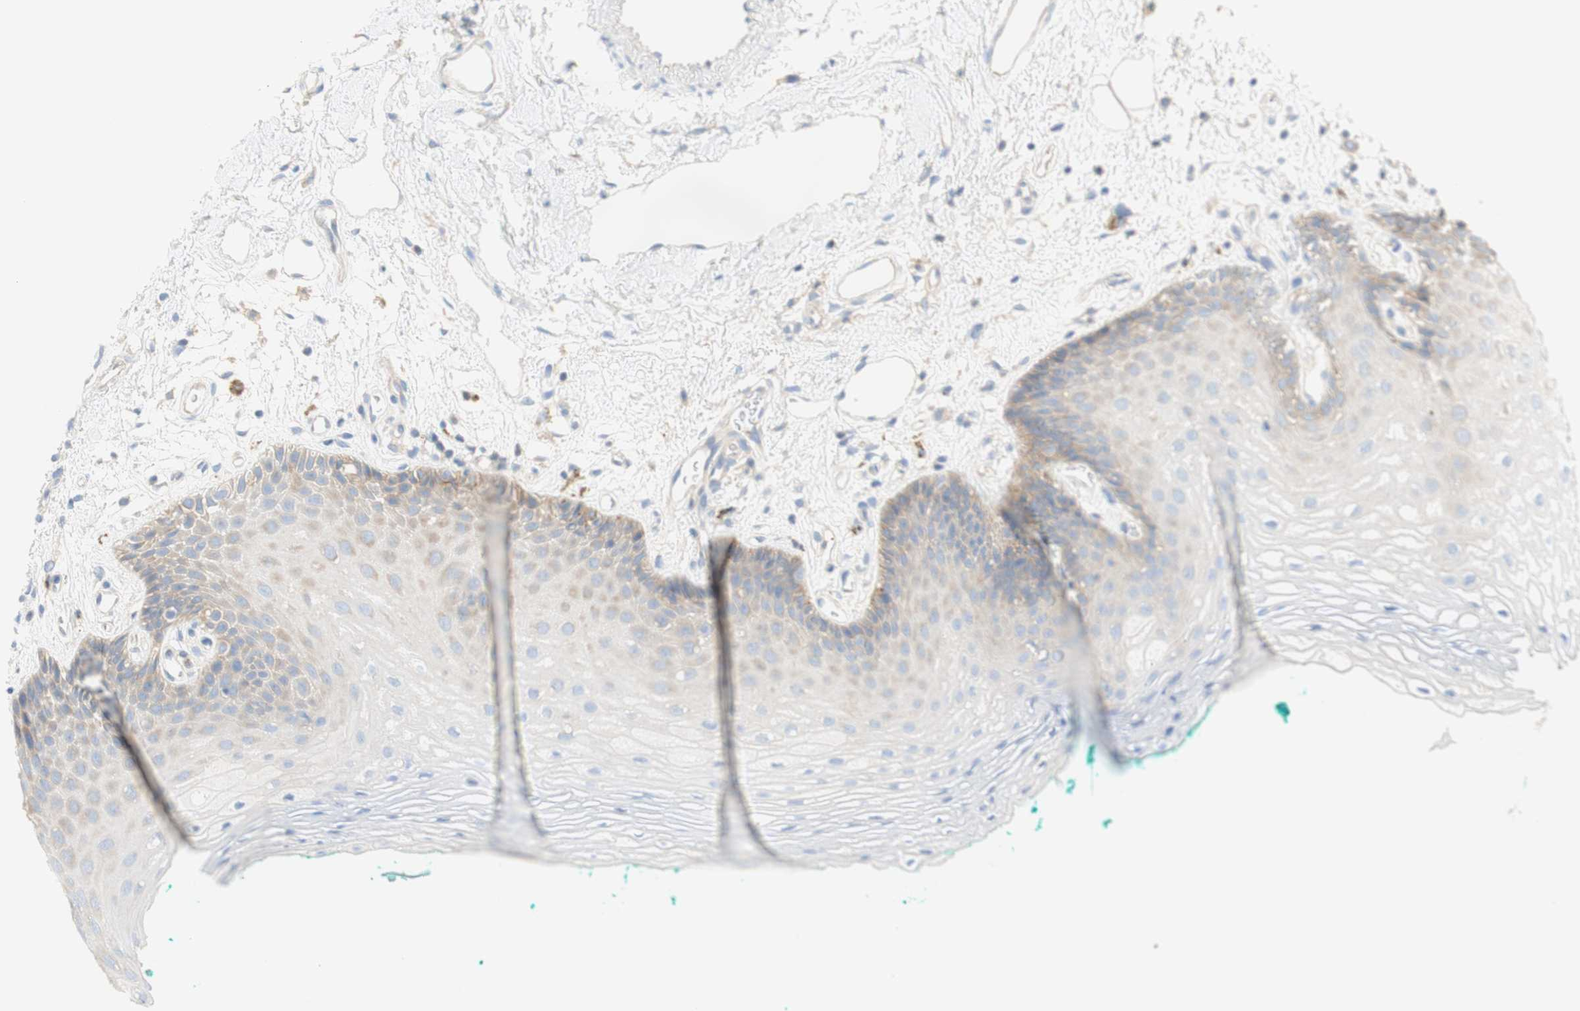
{"staining": {"intensity": "negative", "quantity": "none", "location": "none"}, "tissue": "oral mucosa", "cell_type": "Squamous epithelial cells", "image_type": "normal", "snomed": [{"axis": "morphology", "description": "Normal tissue, NOS"}, {"axis": "topography", "description": "Skeletal muscle"}, {"axis": "topography", "description": "Oral tissue"}, {"axis": "topography", "description": "Peripheral nerve tissue"}], "caption": "A high-resolution histopathology image shows immunohistochemistry (IHC) staining of benign oral mucosa, which exhibits no significant expression in squamous epithelial cells.", "gene": "ATP2B1", "patient": {"sex": "female", "age": 84}}